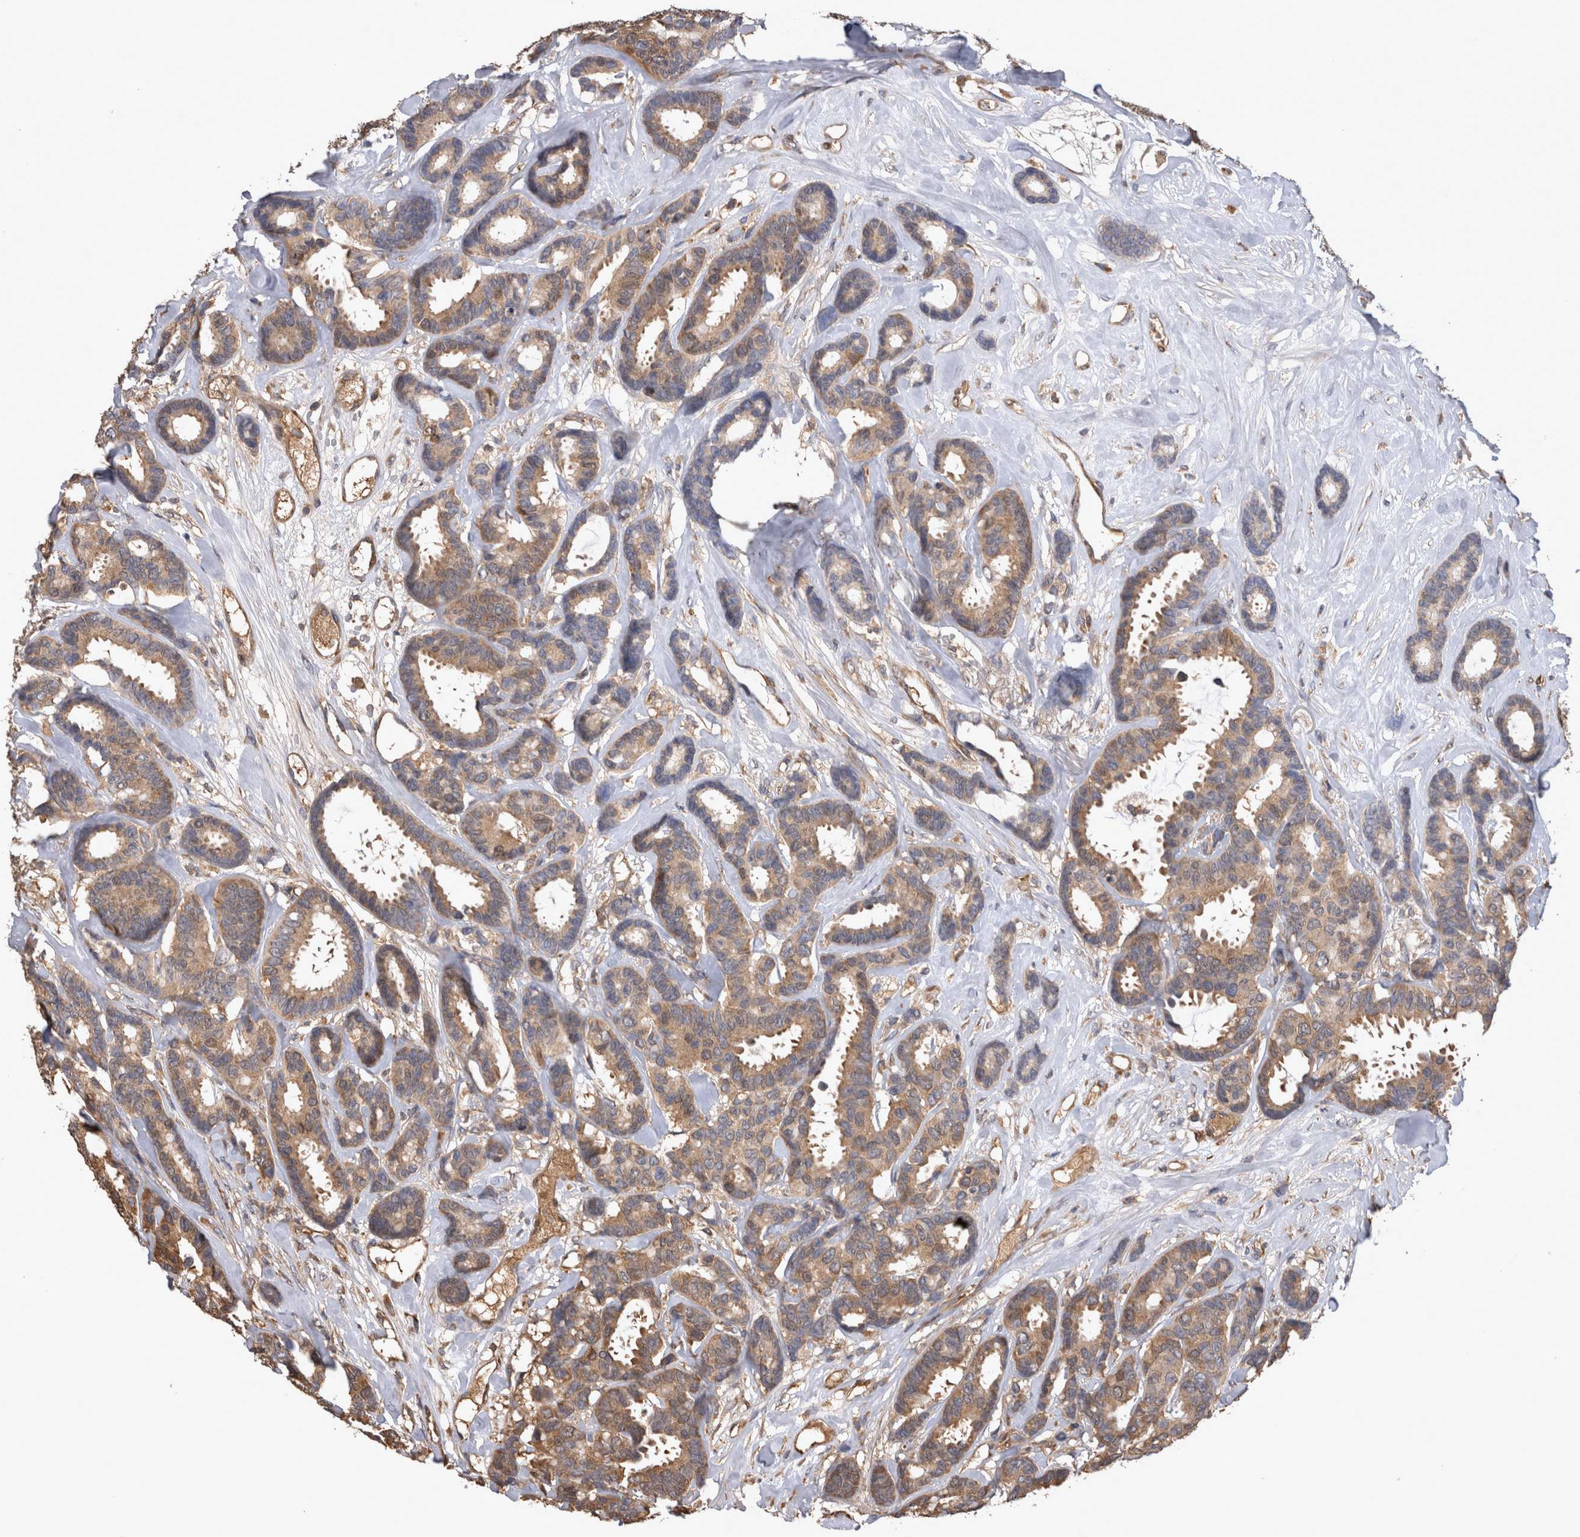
{"staining": {"intensity": "moderate", "quantity": ">75%", "location": "cytoplasmic/membranous"}, "tissue": "breast cancer", "cell_type": "Tumor cells", "image_type": "cancer", "snomed": [{"axis": "morphology", "description": "Duct carcinoma"}, {"axis": "topography", "description": "Breast"}], "caption": "High-power microscopy captured an immunohistochemistry (IHC) image of breast infiltrating ductal carcinoma, revealing moderate cytoplasmic/membranous staining in approximately >75% of tumor cells.", "gene": "TMED7", "patient": {"sex": "female", "age": 87}}